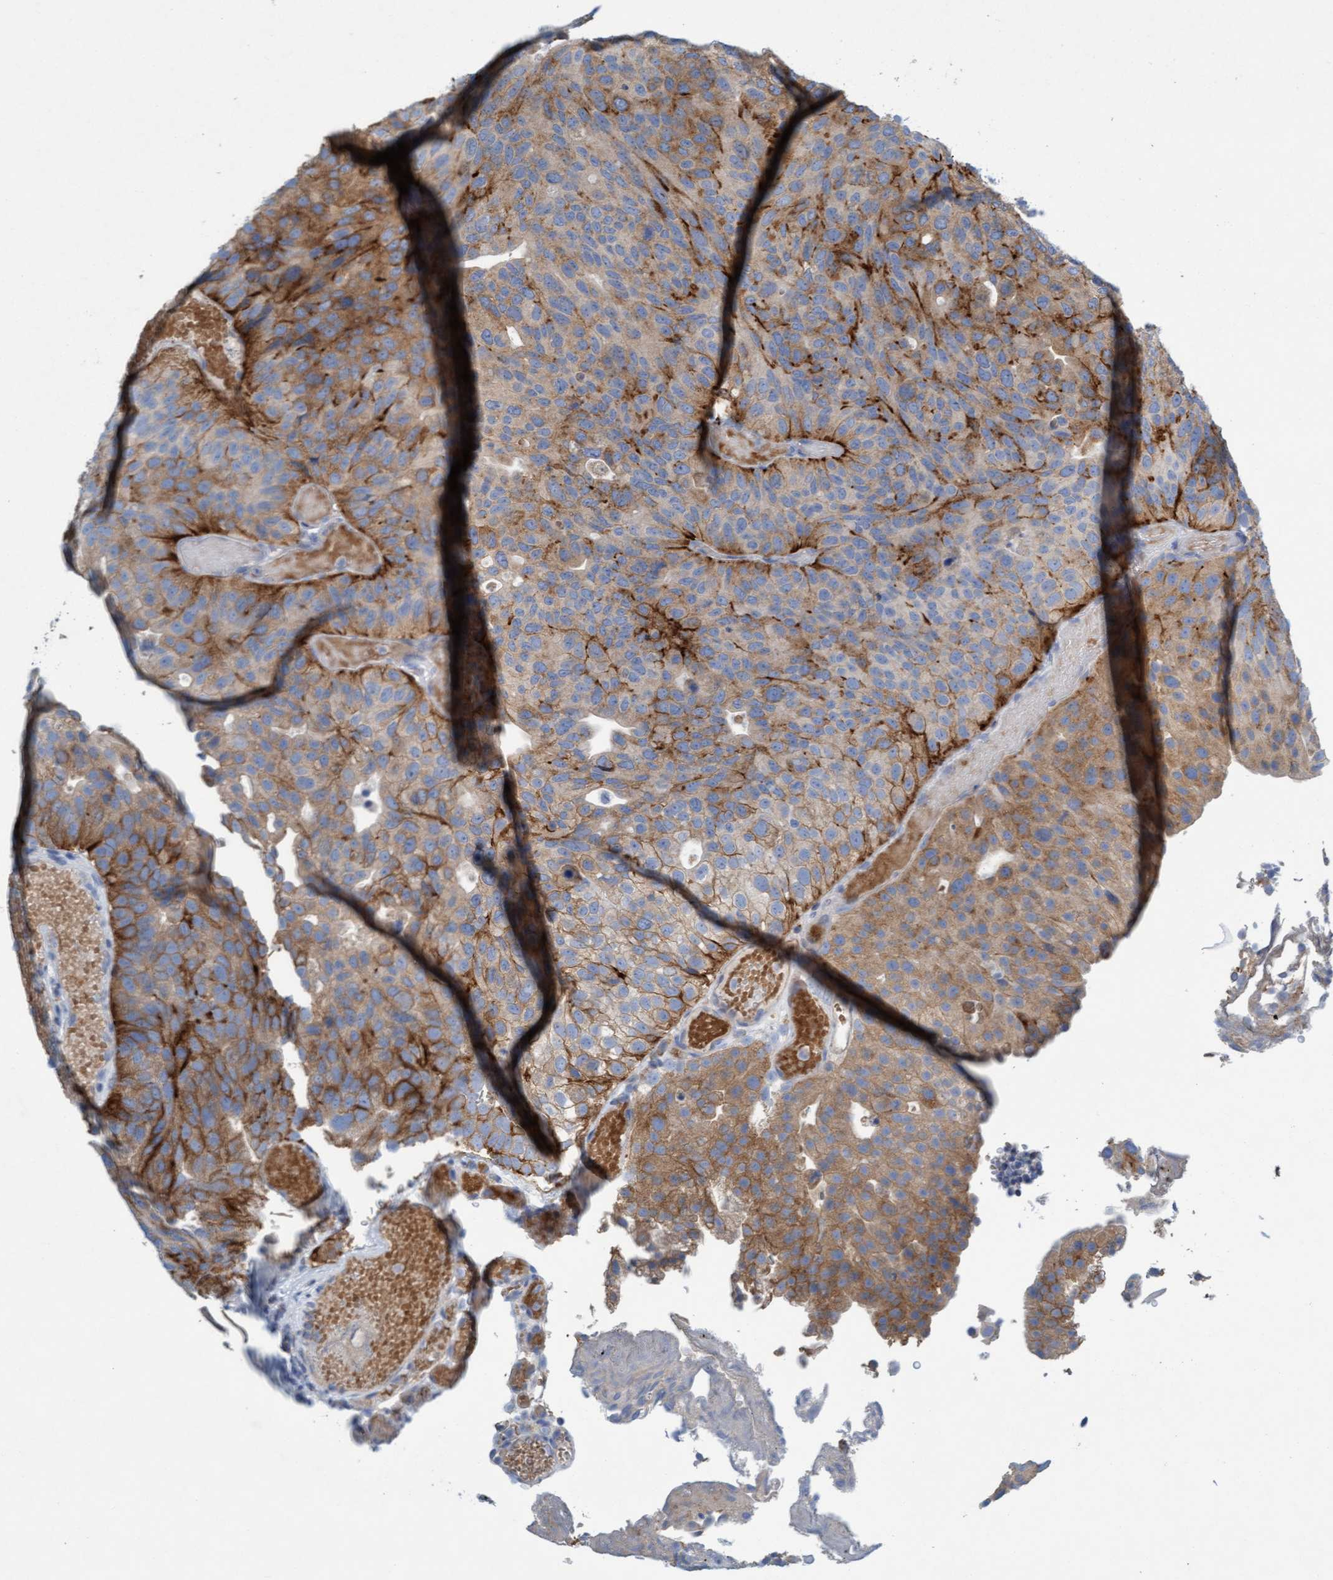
{"staining": {"intensity": "moderate", "quantity": ">75%", "location": "cytoplasmic/membranous"}, "tissue": "urothelial cancer", "cell_type": "Tumor cells", "image_type": "cancer", "snomed": [{"axis": "morphology", "description": "Urothelial carcinoma, Low grade"}, {"axis": "topography", "description": "Urinary bladder"}], "caption": "There is medium levels of moderate cytoplasmic/membranous staining in tumor cells of low-grade urothelial carcinoma, as demonstrated by immunohistochemical staining (brown color).", "gene": "SIGIRR", "patient": {"sex": "male", "age": 78}}